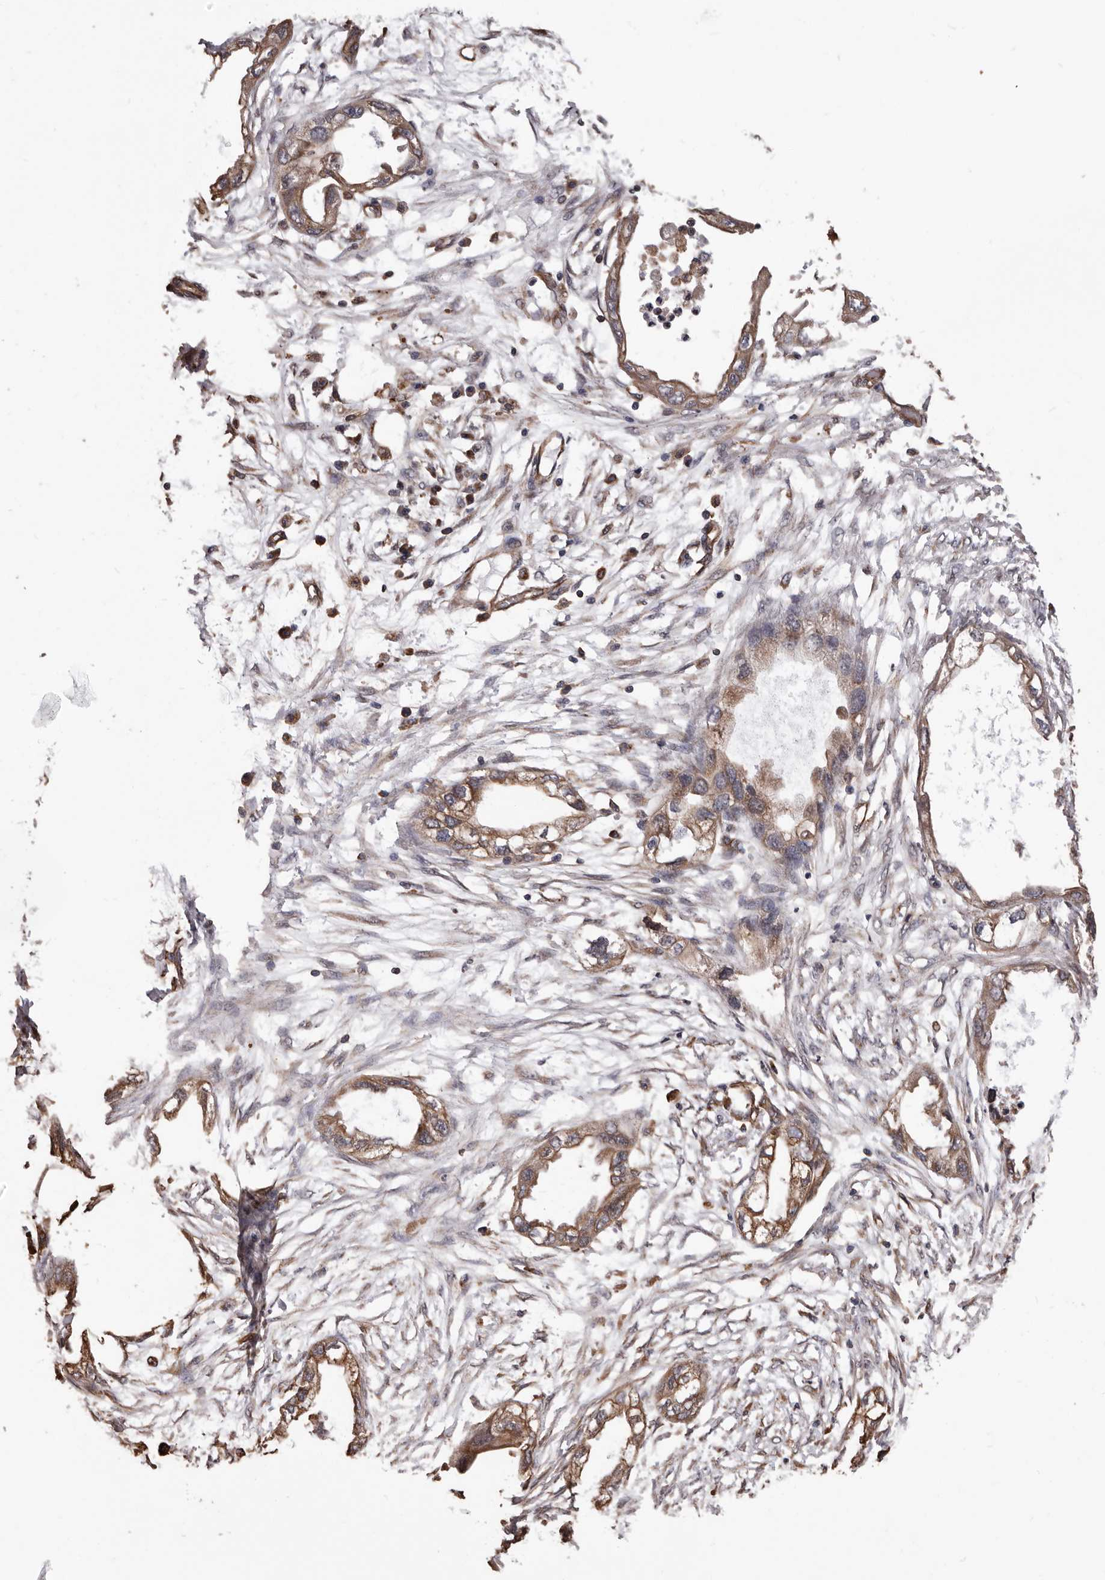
{"staining": {"intensity": "moderate", "quantity": ">75%", "location": "cytoplasmic/membranous"}, "tissue": "endometrial cancer", "cell_type": "Tumor cells", "image_type": "cancer", "snomed": [{"axis": "morphology", "description": "Adenocarcinoma, NOS"}, {"axis": "morphology", "description": "Adenocarcinoma, metastatic, NOS"}, {"axis": "topography", "description": "Adipose tissue"}, {"axis": "topography", "description": "Endometrium"}], "caption": "Moderate cytoplasmic/membranous expression is seen in approximately >75% of tumor cells in endometrial cancer (metastatic adenocarcinoma). (DAB IHC, brown staining for protein, blue staining for nuclei).", "gene": "CEP104", "patient": {"sex": "female", "age": 67}}